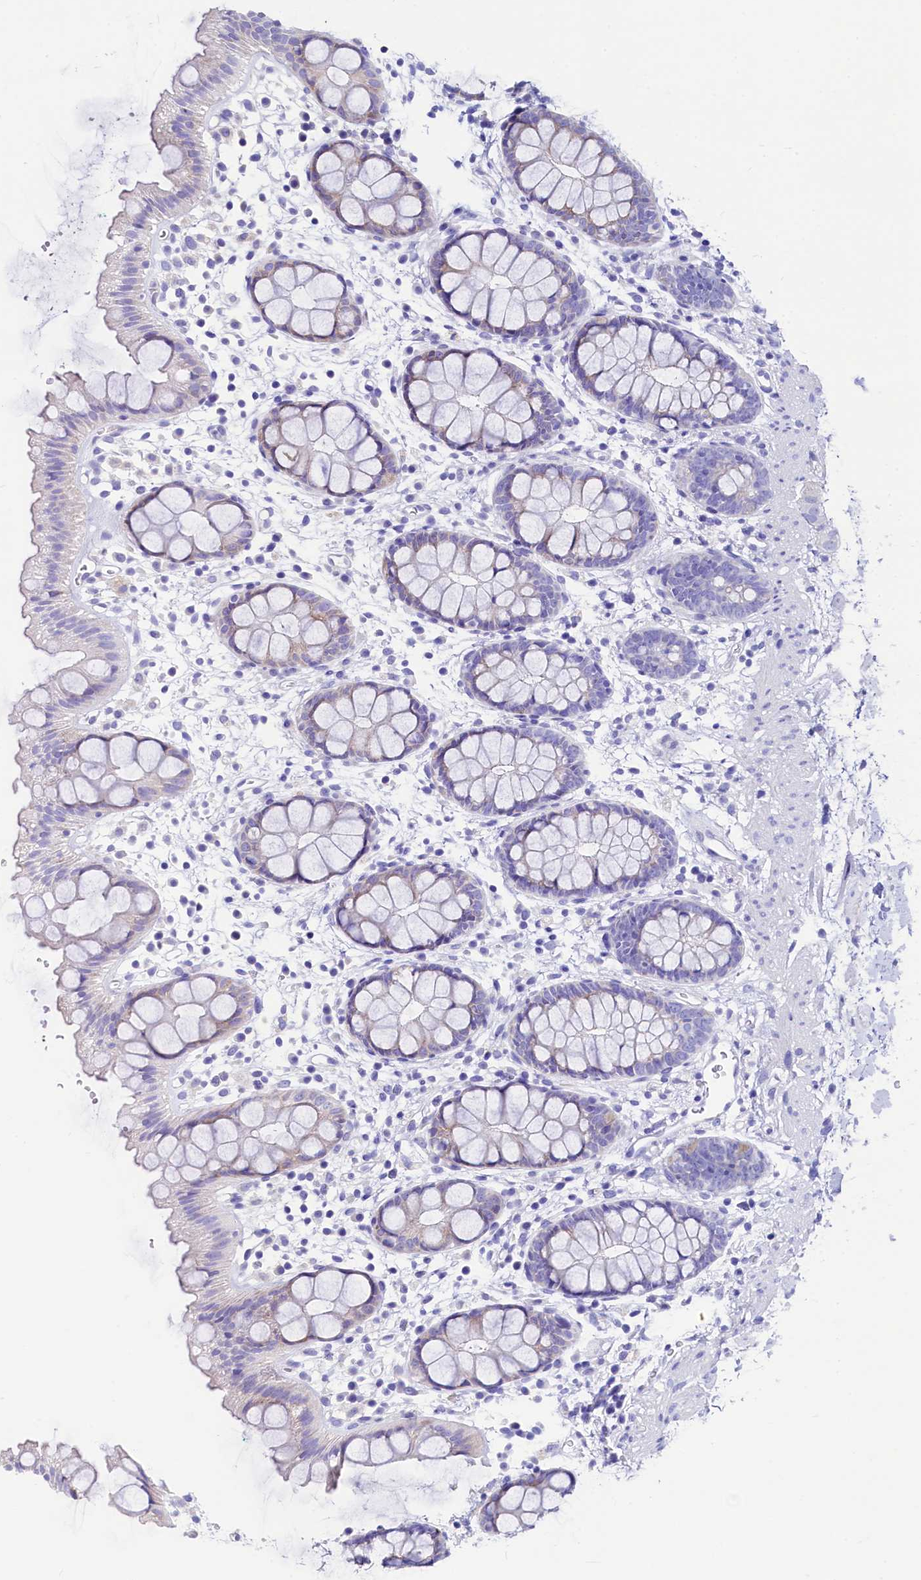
{"staining": {"intensity": "negative", "quantity": "none", "location": "none"}, "tissue": "rectum", "cell_type": "Glandular cells", "image_type": "normal", "snomed": [{"axis": "morphology", "description": "Normal tissue, NOS"}, {"axis": "topography", "description": "Rectum"}], "caption": "The photomicrograph shows no significant staining in glandular cells of rectum.", "gene": "RBP3", "patient": {"sex": "female", "age": 65}}